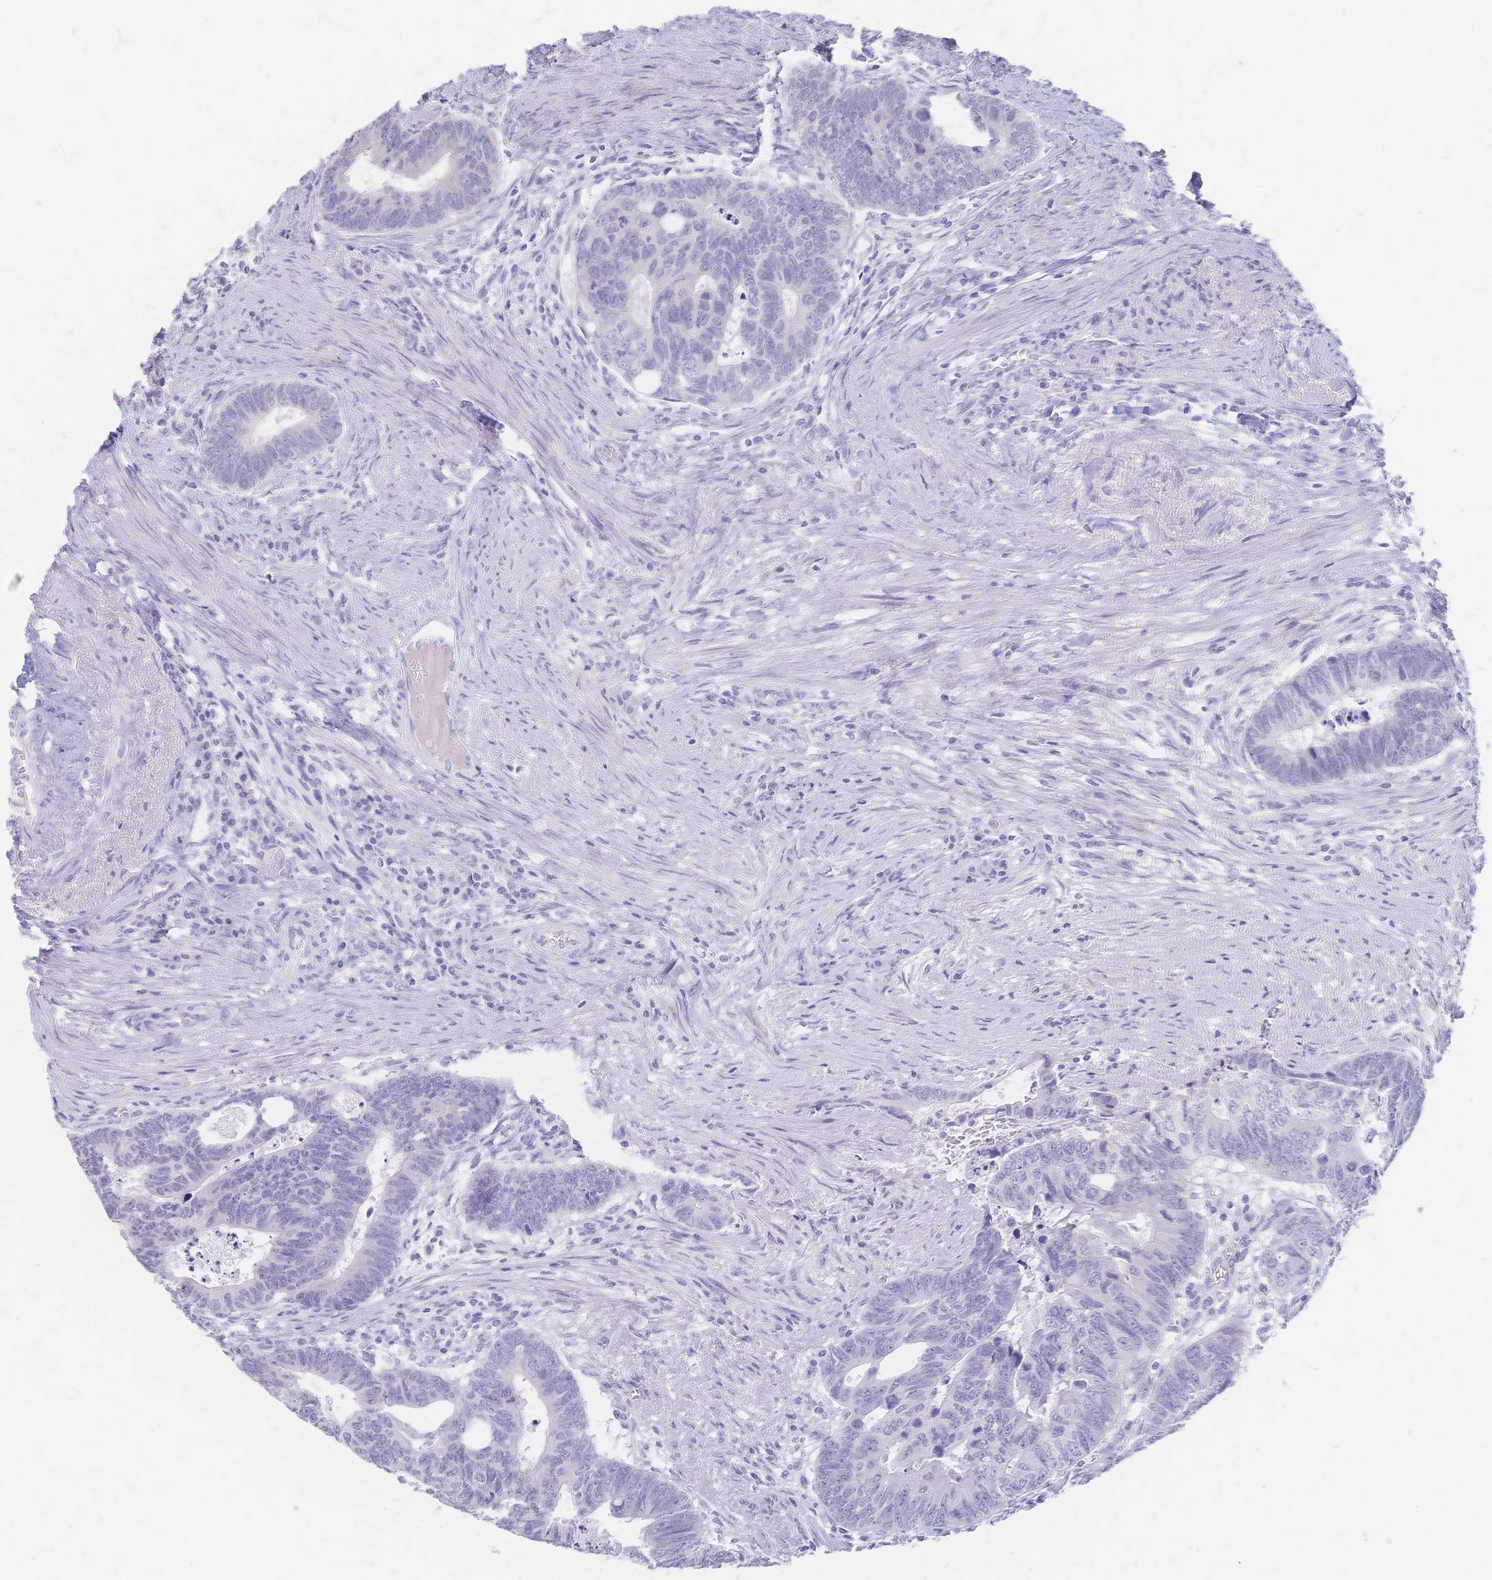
{"staining": {"intensity": "negative", "quantity": "none", "location": "none"}, "tissue": "colorectal cancer", "cell_type": "Tumor cells", "image_type": "cancer", "snomed": [{"axis": "morphology", "description": "Adenocarcinoma, NOS"}, {"axis": "topography", "description": "Colon"}], "caption": "There is no significant staining in tumor cells of colorectal cancer (adenocarcinoma). The staining was performed using DAB (3,3'-diaminobenzidine) to visualize the protein expression in brown, while the nuclei were stained in blue with hematoxylin (Magnification: 20x).", "gene": "CYB5A", "patient": {"sex": "male", "age": 62}}